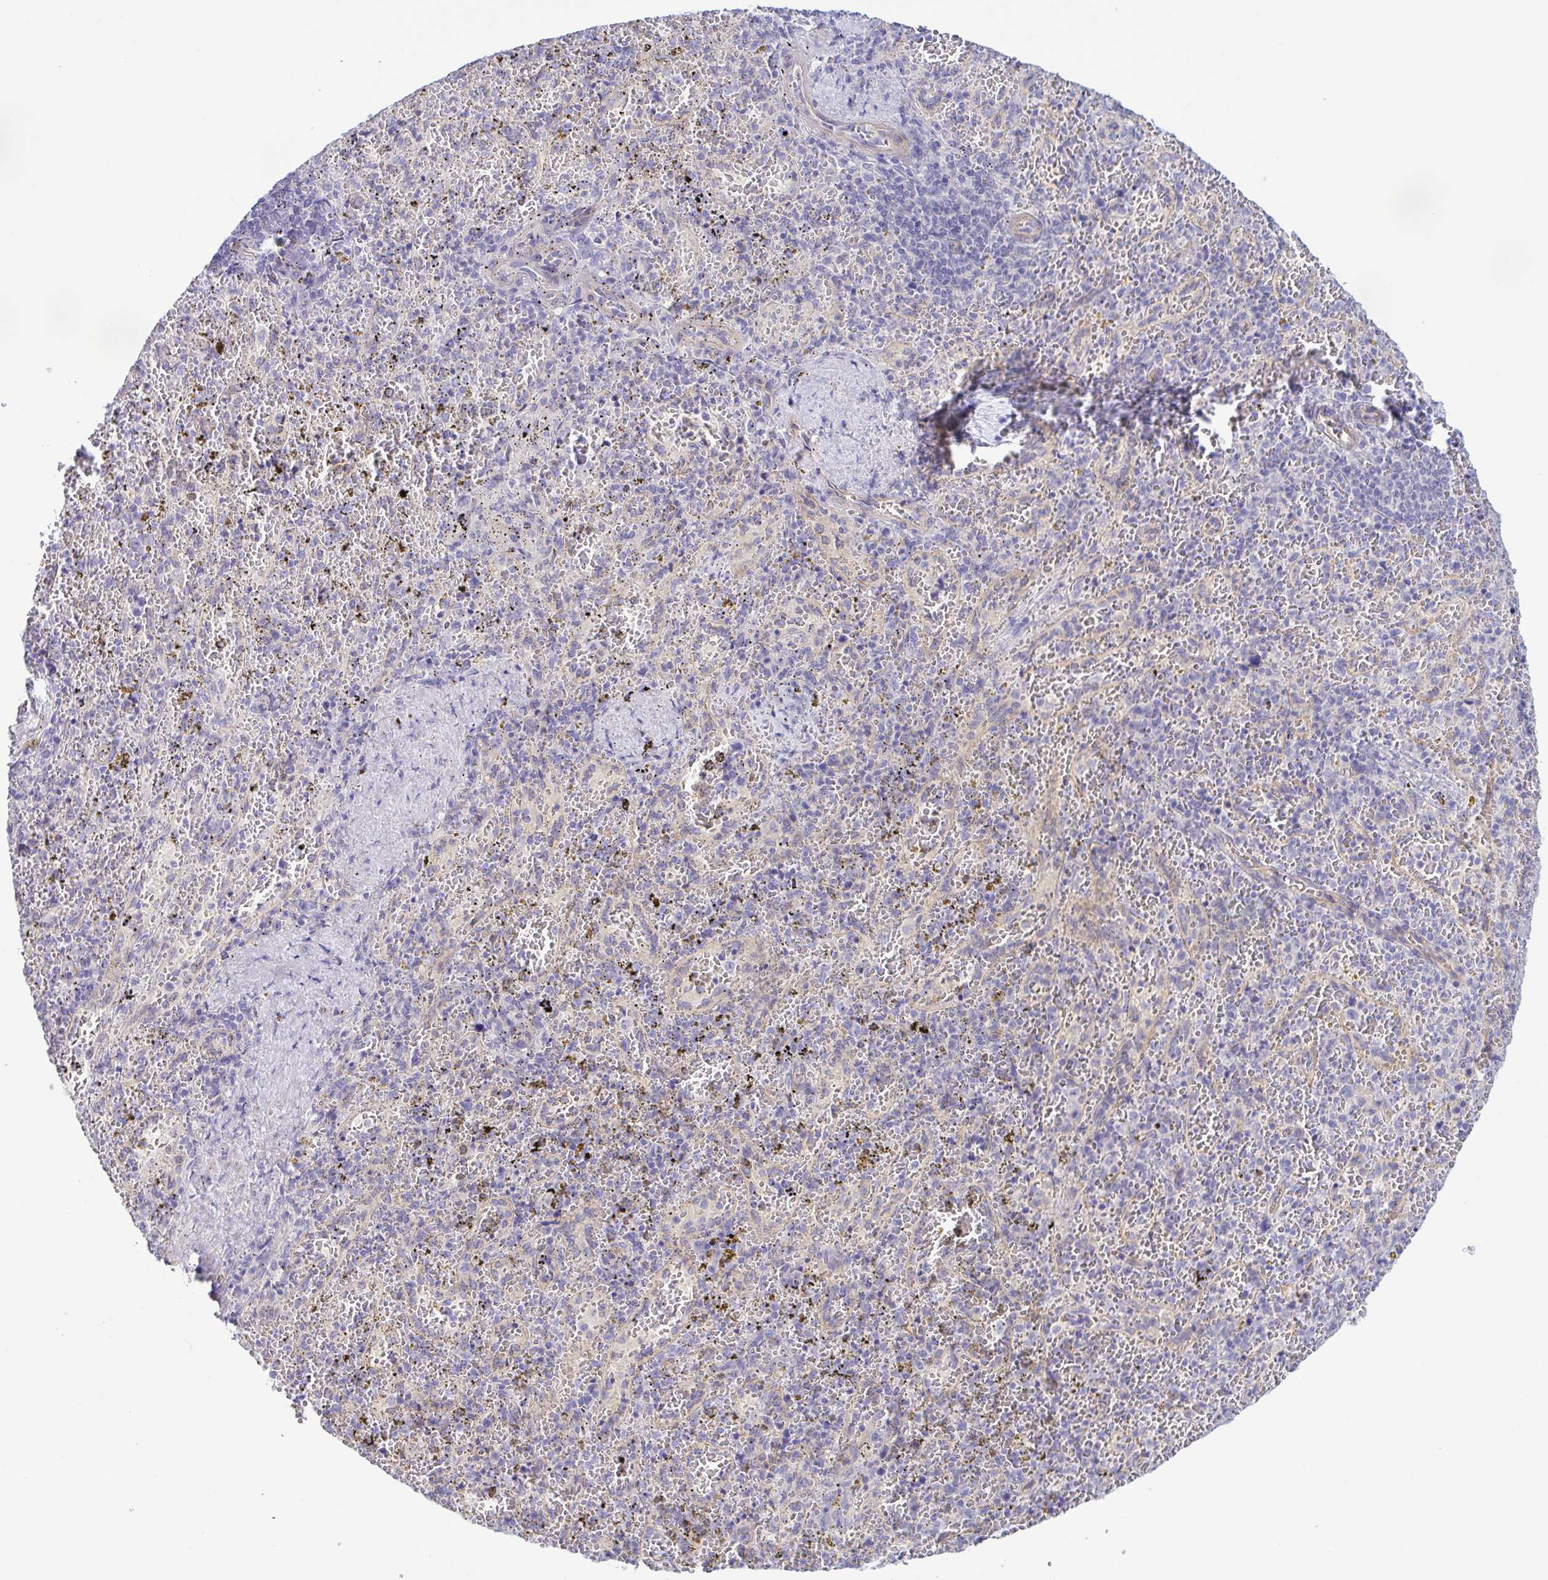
{"staining": {"intensity": "negative", "quantity": "none", "location": "none"}, "tissue": "spleen", "cell_type": "Cells in red pulp", "image_type": "normal", "snomed": [{"axis": "morphology", "description": "Normal tissue, NOS"}, {"axis": "topography", "description": "Spleen"}], "caption": "Normal spleen was stained to show a protein in brown. There is no significant expression in cells in red pulp. (Brightfield microscopy of DAB immunohistochemistry at high magnification).", "gene": "TNNI2", "patient": {"sex": "female", "age": 50}}